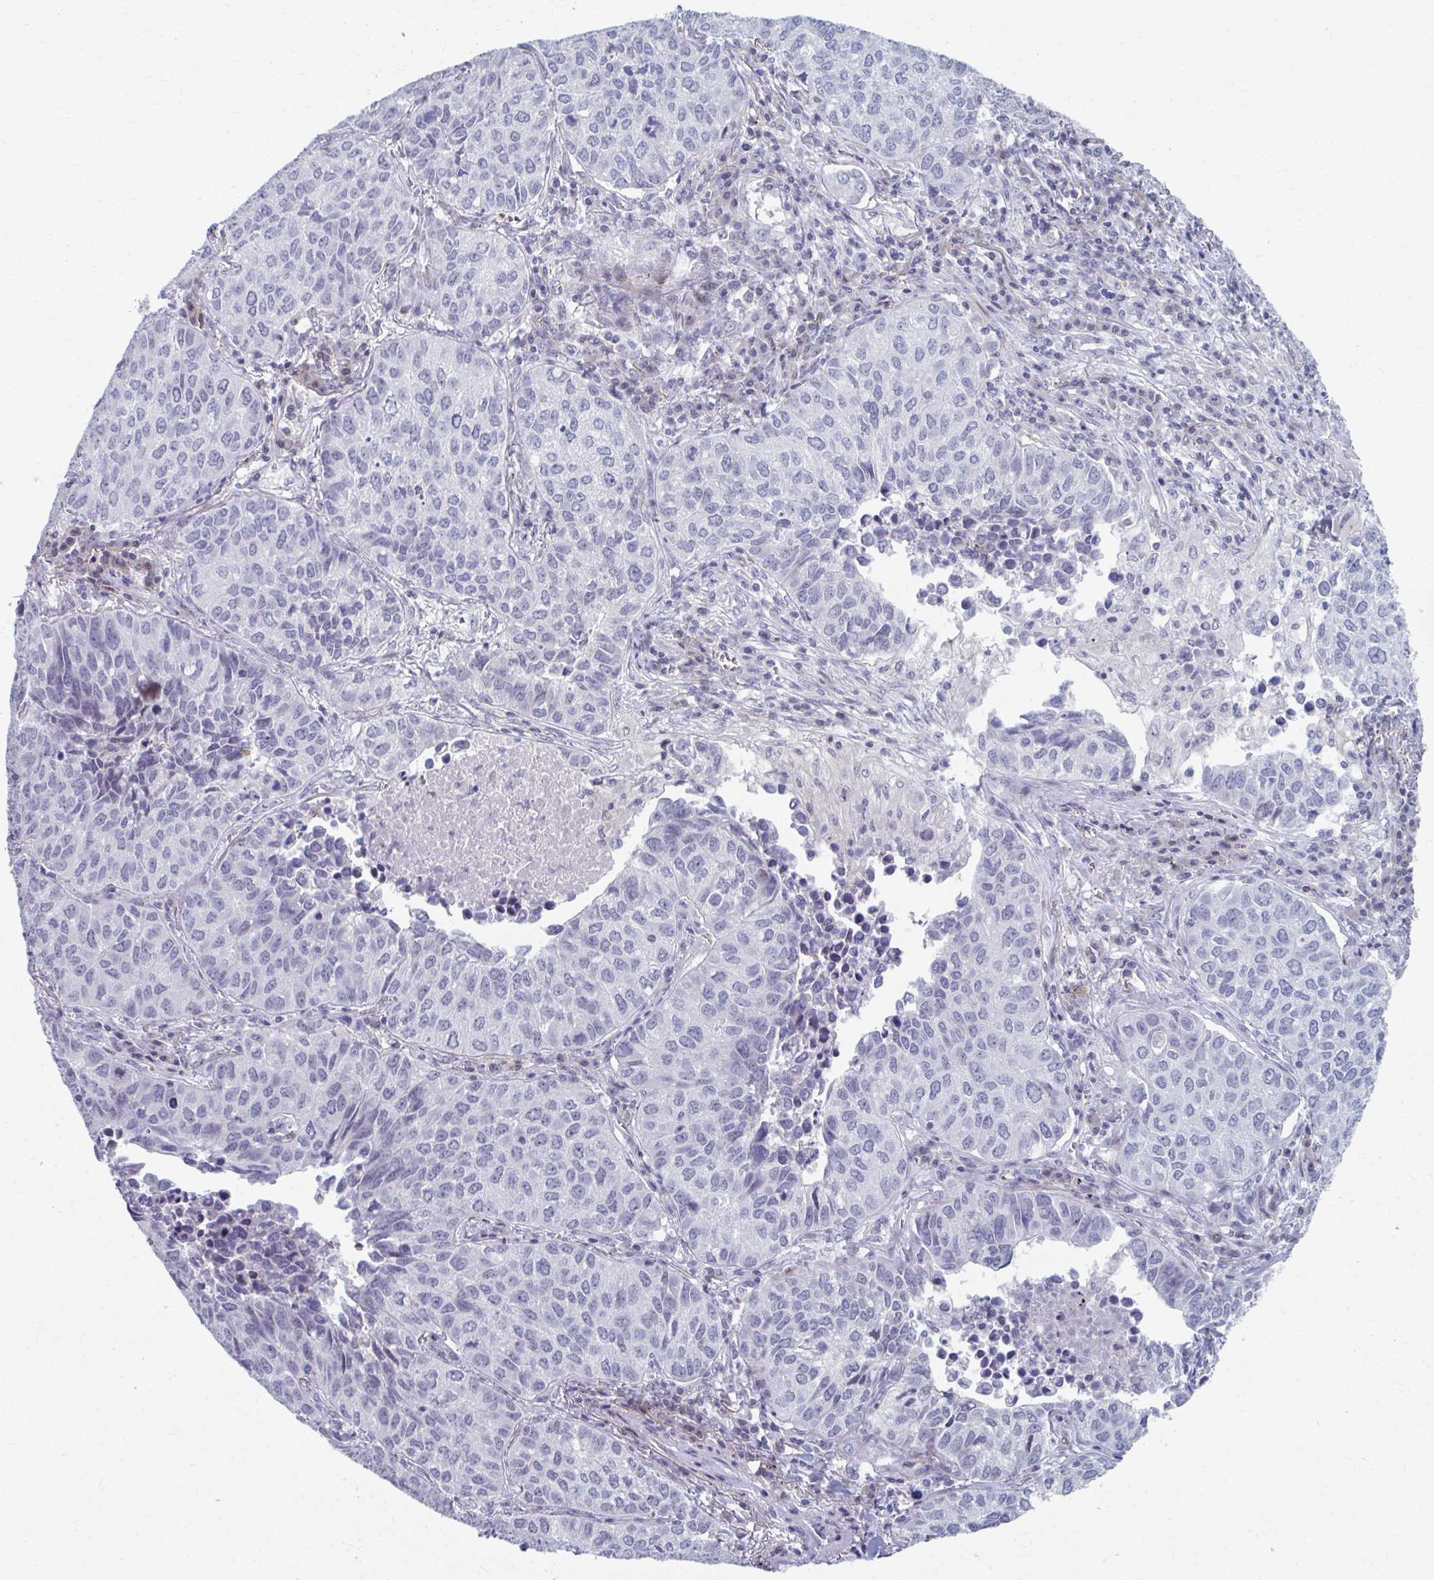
{"staining": {"intensity": "negative", "quantity": "none", "location": "none"}, "tissue": "lung cancer", "cell_type": "Tumor cells", "image_type": "cancer", "snomed": [{"axis": "morphology", "description": "Adenocarcinoma, NOS"}, {"axis": "topography", "description": "Lung"}], "caption": "The histopathology image displays no significant staining in tumor cells of lung adenocarcinoma.", "gene": "ABHD16B", "patient": {"sex": "female", "age": 50}}